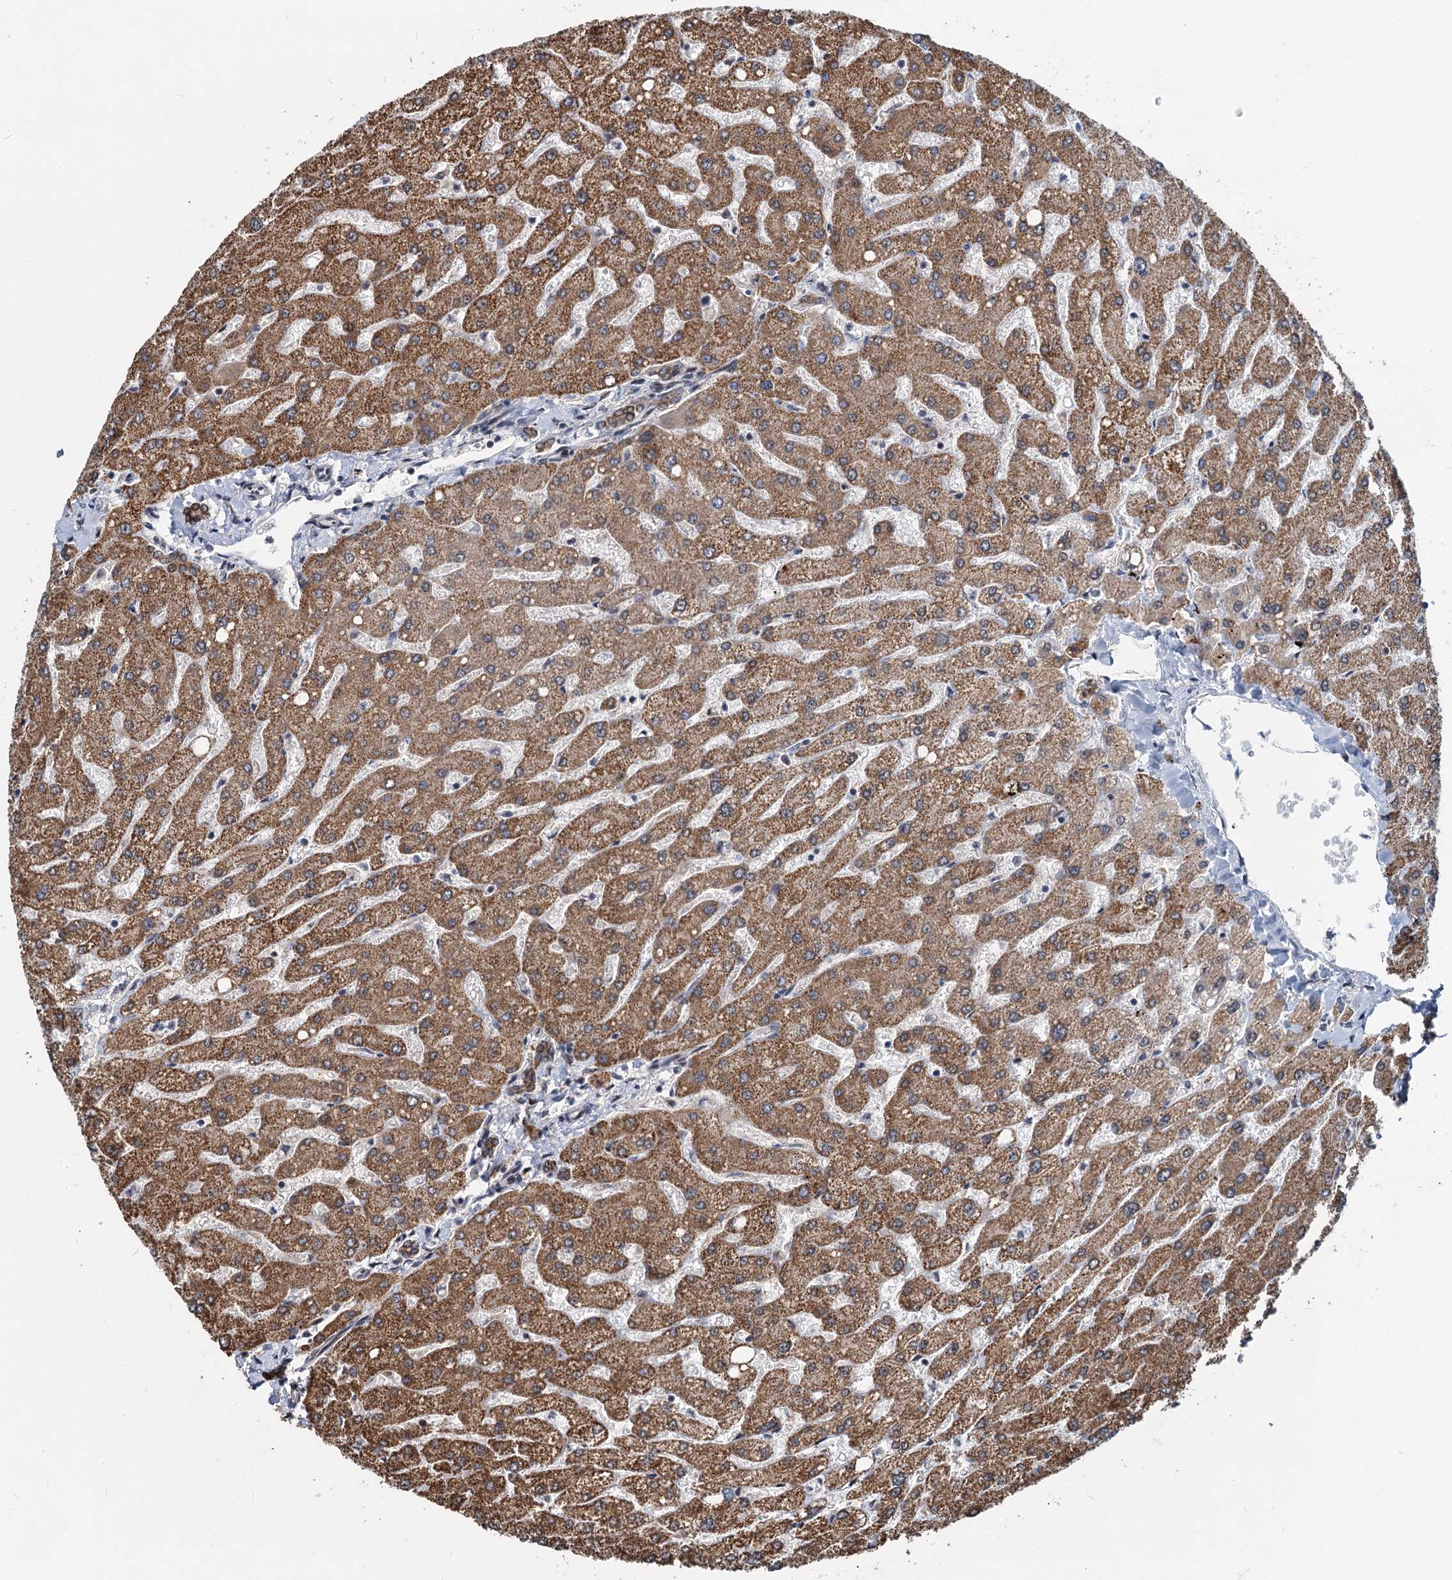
{"staining": {"intensity": "moderate", "quantity": ">75%", "location": "cytoplasmic/membranous"}, "tissue": "liver", "cell_type": "Cholangiocytes", "image_type": "normal", "snomed": [{"axis": "morphology", "description": "Normal tissue, NOS"}, {"axis": "topography", "description": "Liver"}], "caption": "This image displays immunohistochemistry staining of unremarkable human liver, with medium moderate cytoplasmic/membranous positivity in about >75% of cholangiocytes.", "gene": "RITA1", "patient": {"sex": "male", "age": 55}}